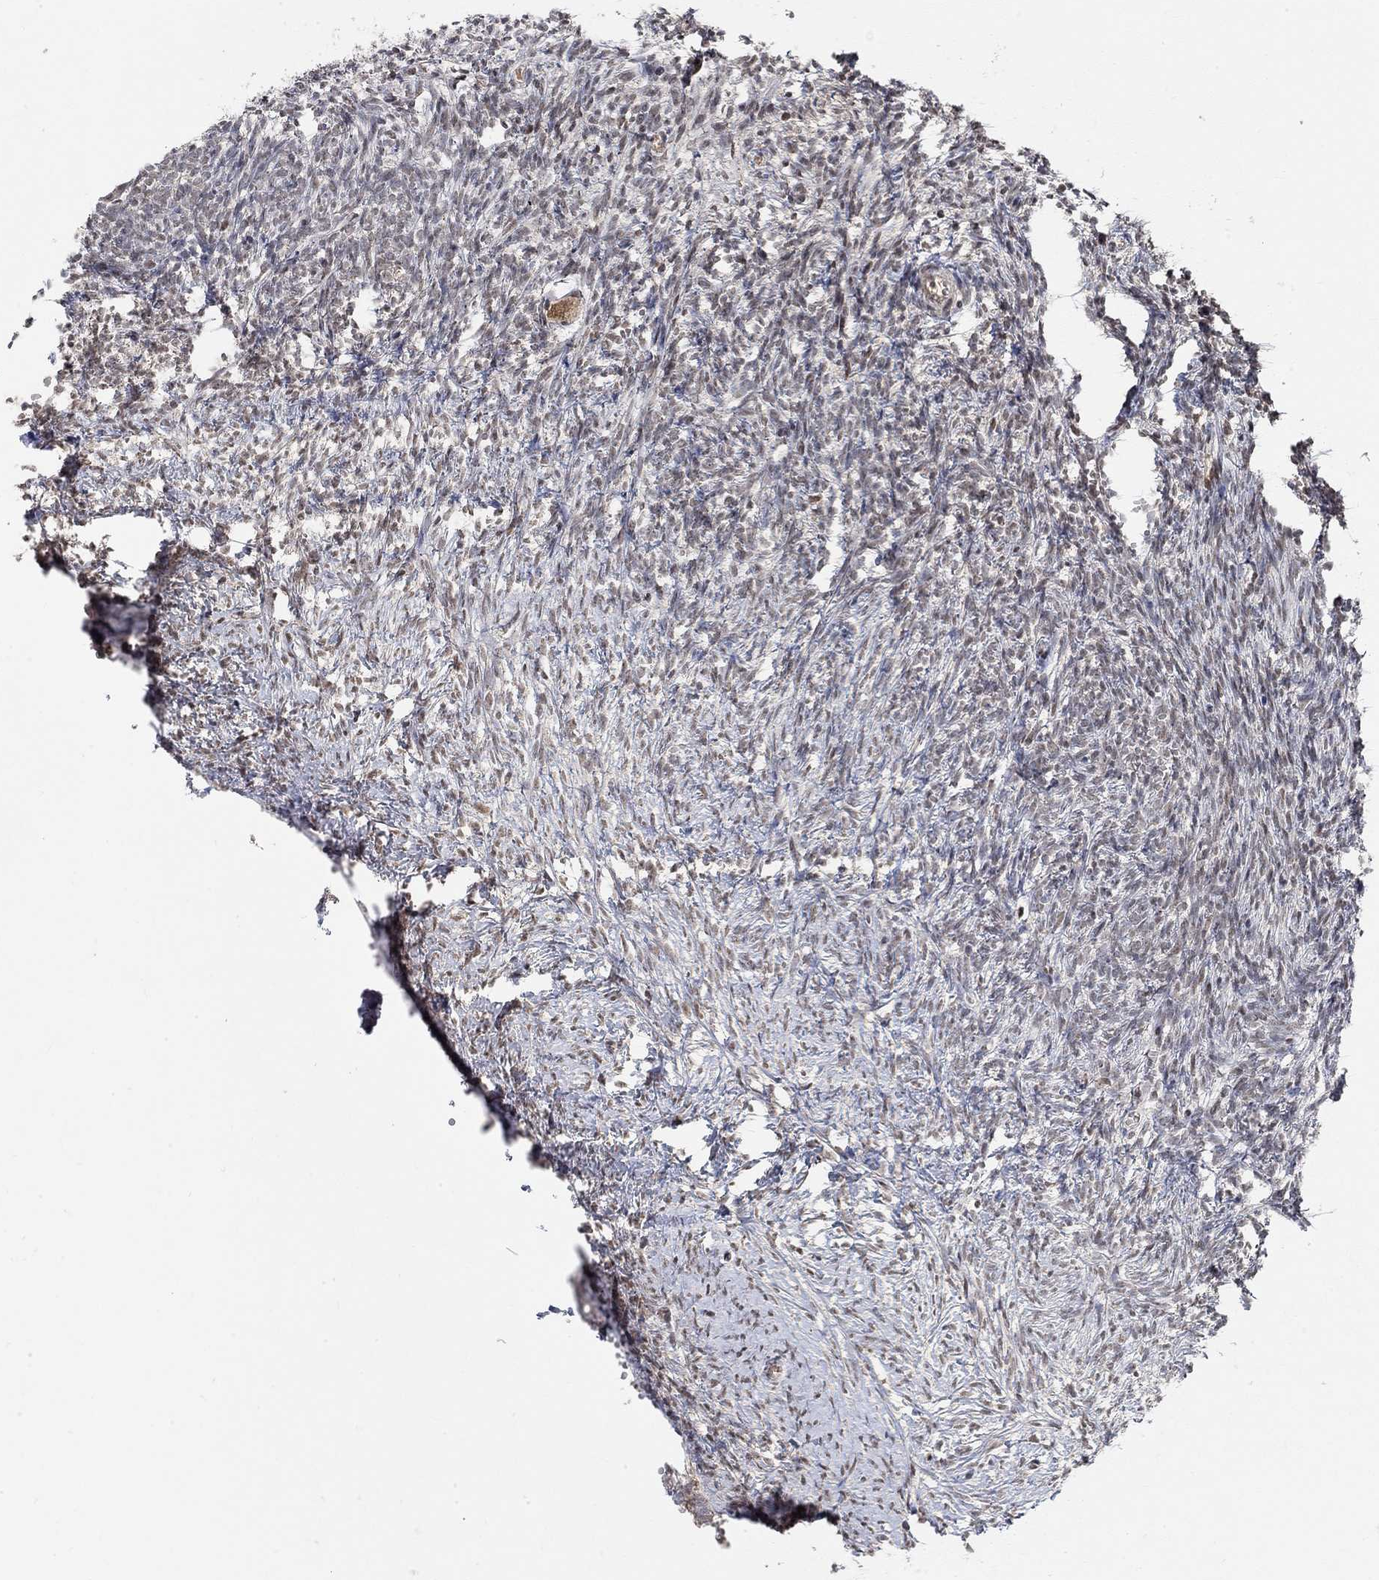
{"staining": {"intensity": "moderate", "quantity": "25%-75%", "location": "cytoplasmic/membranous"}, "tissue": "ovary", "cell_type": "Follicle cells", "image_type": "normal", "snomed": [{"axis": "morphology", "description": "Normal tissue, NOS"}, {"axis": "topography", "description": "Ovary"}], "caption": "The histopathology image reveals a brown stain indicating the presence of a protein in the cytoplasmic/membranous of follicle cells in ovary.", "gene": "THAP8", "patient": {"sex": "female", "age": 43}}